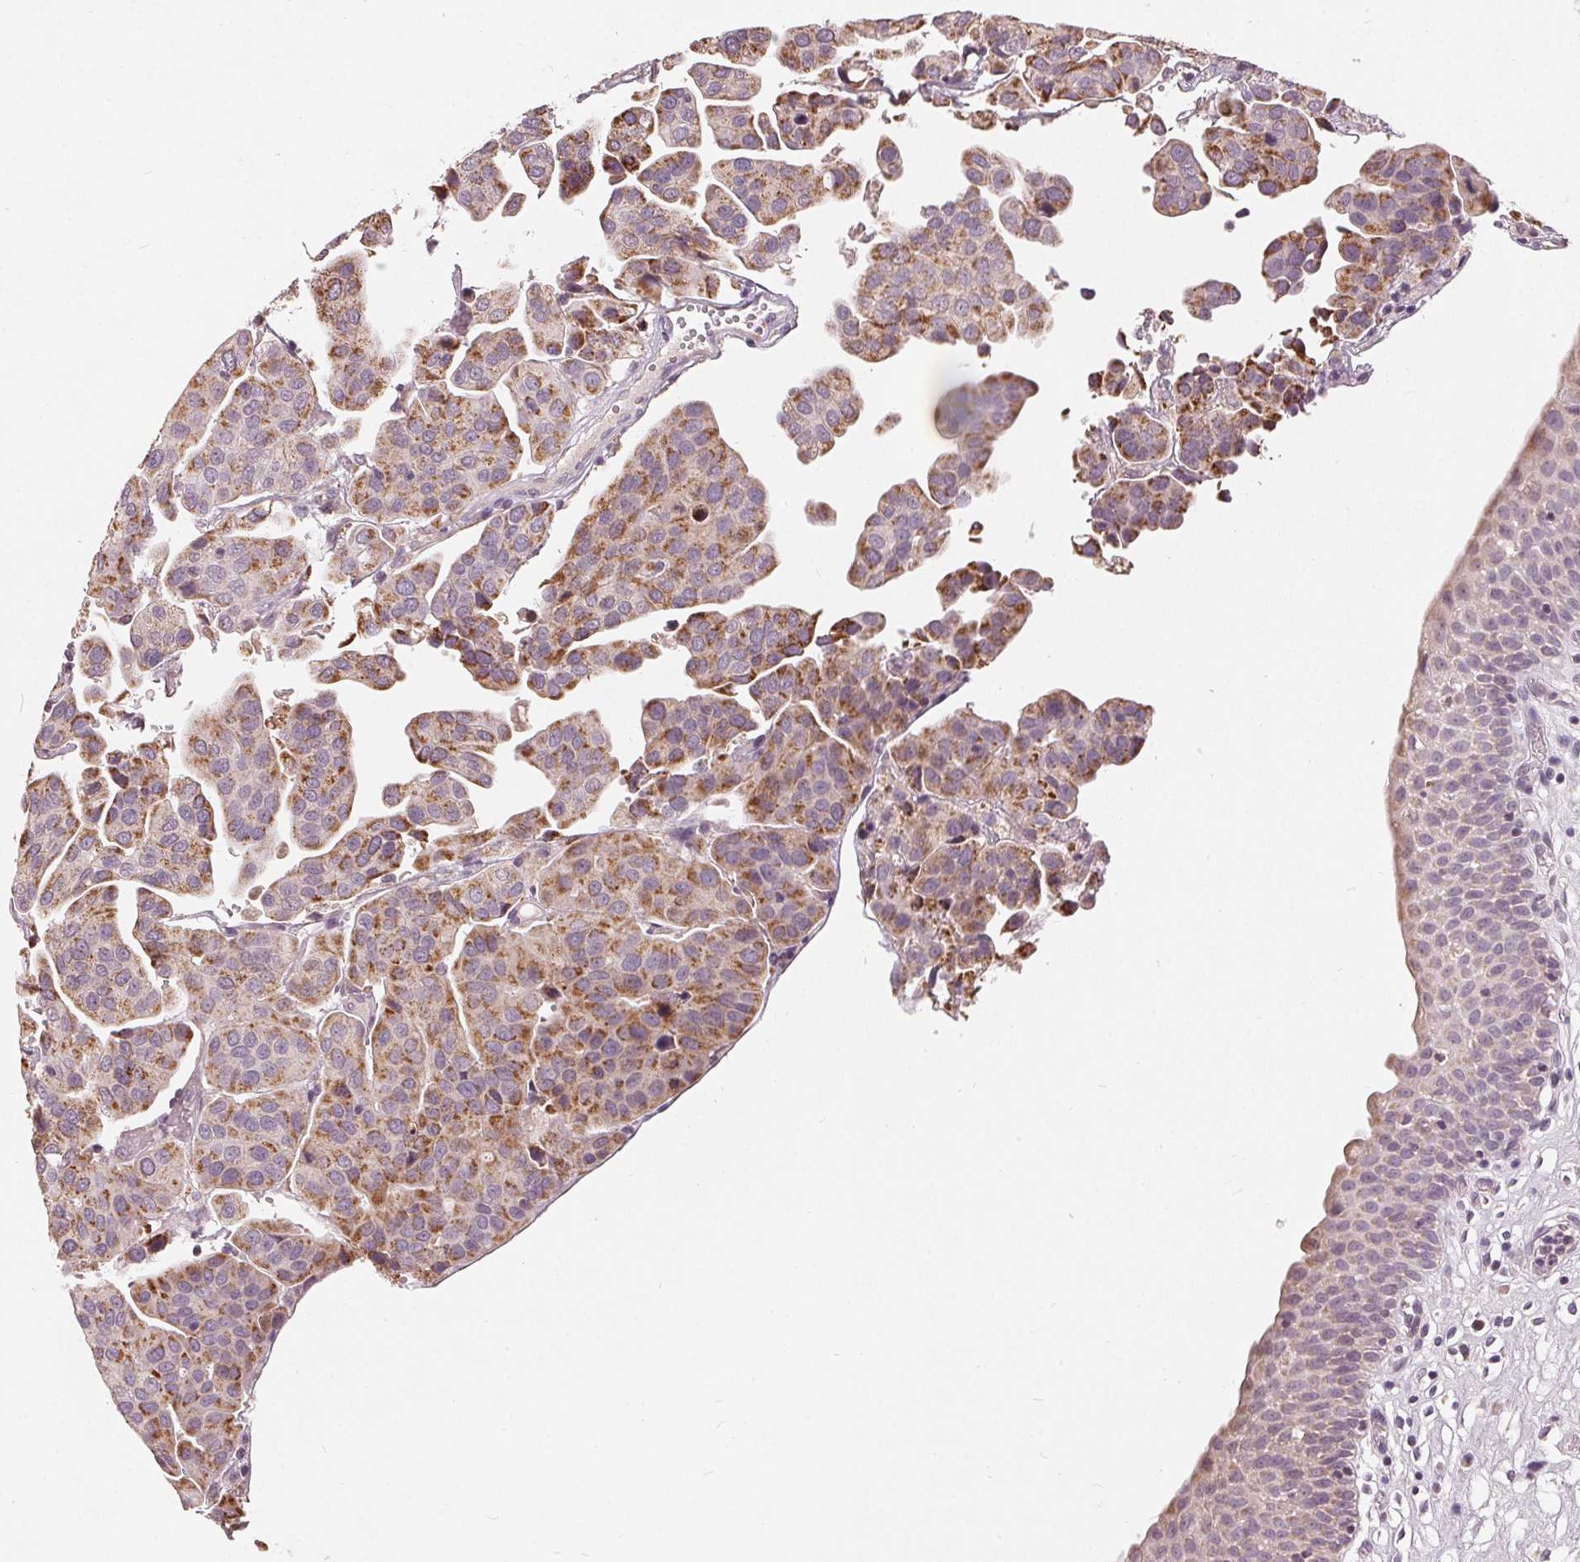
{"staining": {"intensity": "moderate", "quantity": "25%-75%", "location": "cytoplasmic/membranous"}, "tissue": "renal cancer", "cell_type": "Tumor cells", "image_type": "cancer", "snomed": [{"axis": "morphology", "description": "Adenocarcinoma, NOS"}, {"axis": "topography", "description": "Urinary bladder"}], "caption": "Renal cancer (adenocarcinoma) was stained to show a protein in brown. There is medium levels of moderate cytoplasmic/membranous positivity in about 25%-75% of tumor cells.", "gene": "TRIM60", "patient": {"sex": "male", "age": 61}}